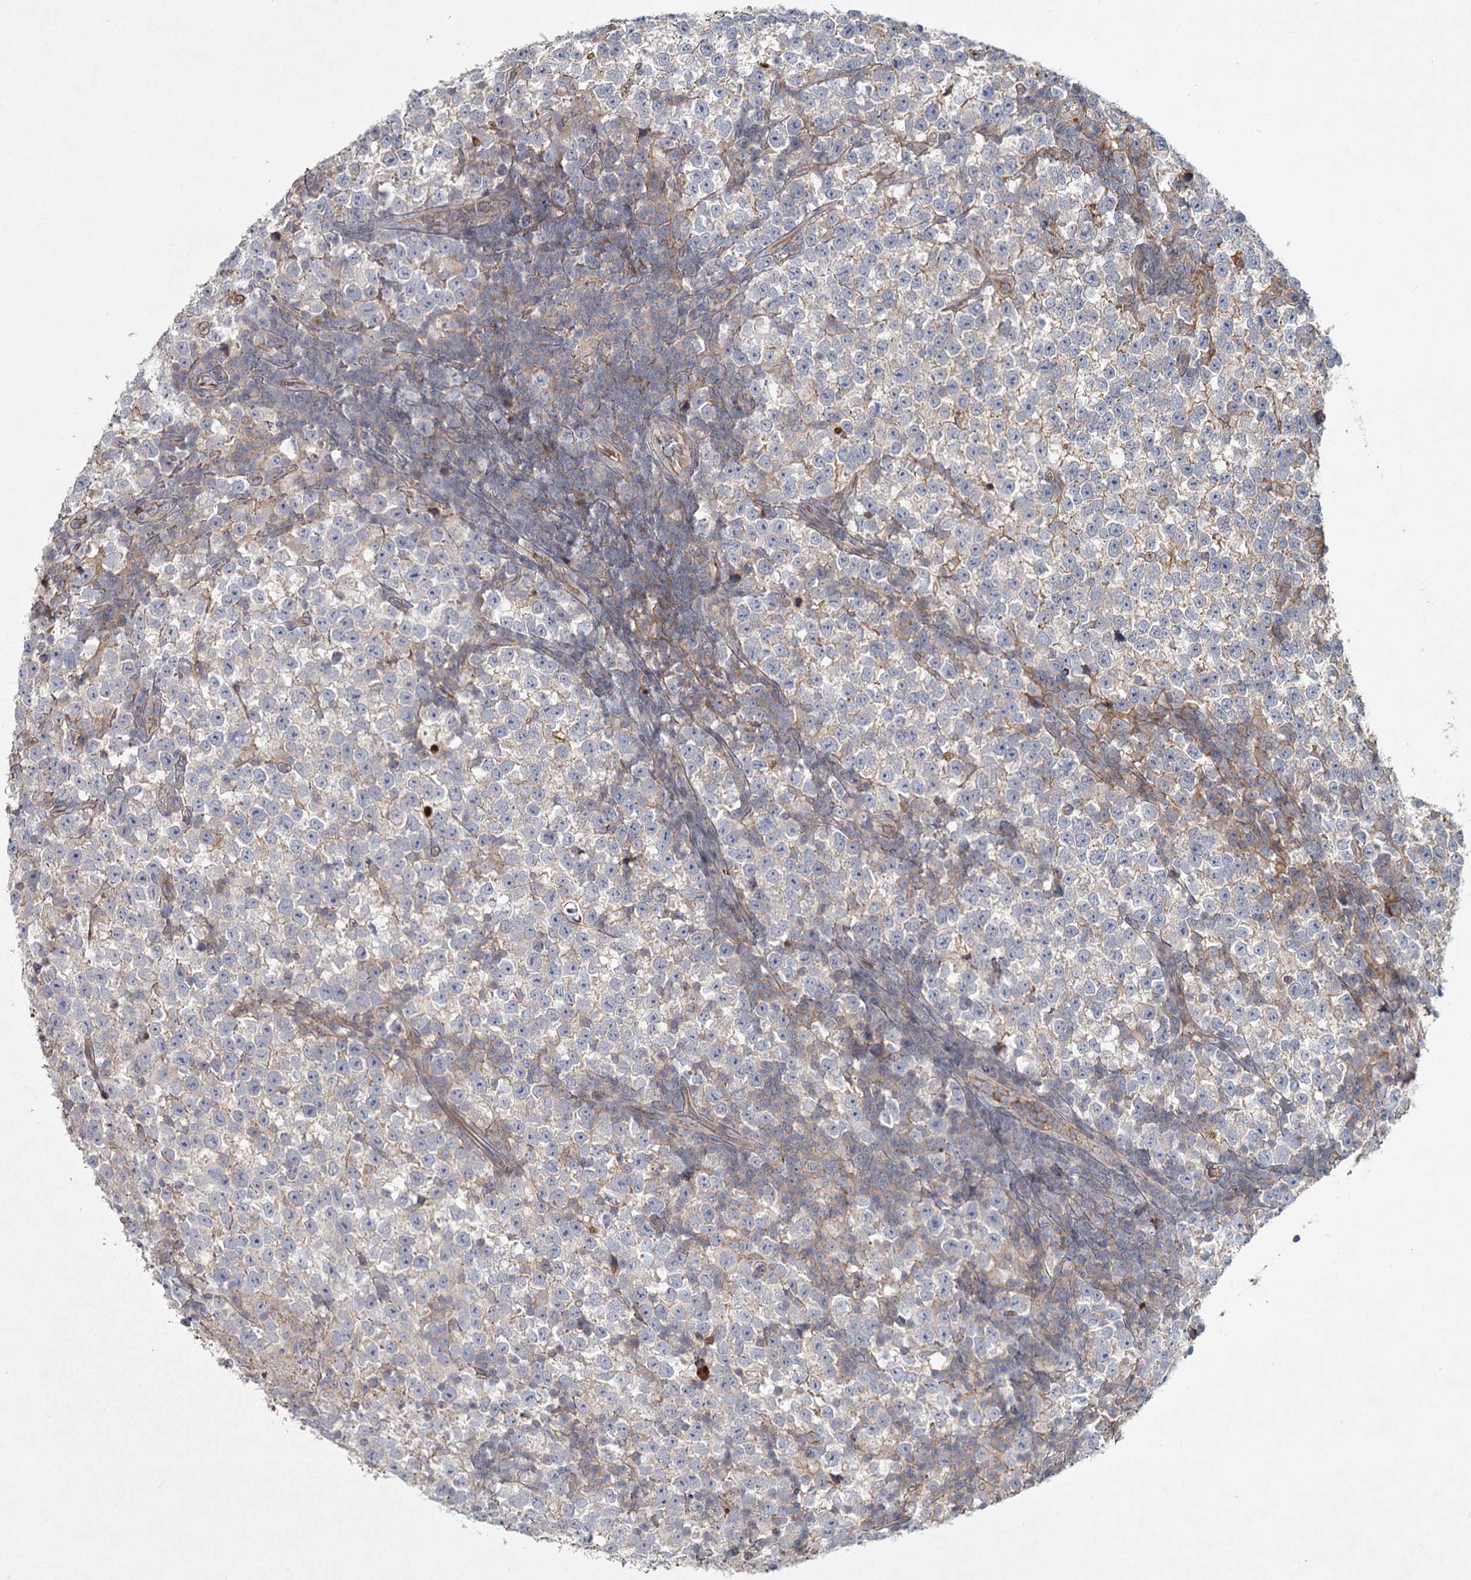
{"staining": {"intensity": "negative", "quantity": "none", "location": "none"}, "tissue": "testis cancer", "cell_type": "Tumor cells", "image_type": "cancer", "snomed": [{"axis": "morphology", "description": "Normal tissue, NOS"}, {"axis": "morphology", "description": "Seminoma, NOS"}, {"axis": "topography", "description": "Testis"}], "caption": "Human seminoma (testis) stained for a protein using IHC displays no positivity in tumor cells.", "gene": "DHRS9", "patient": {"sex": "male", "age": 43}}